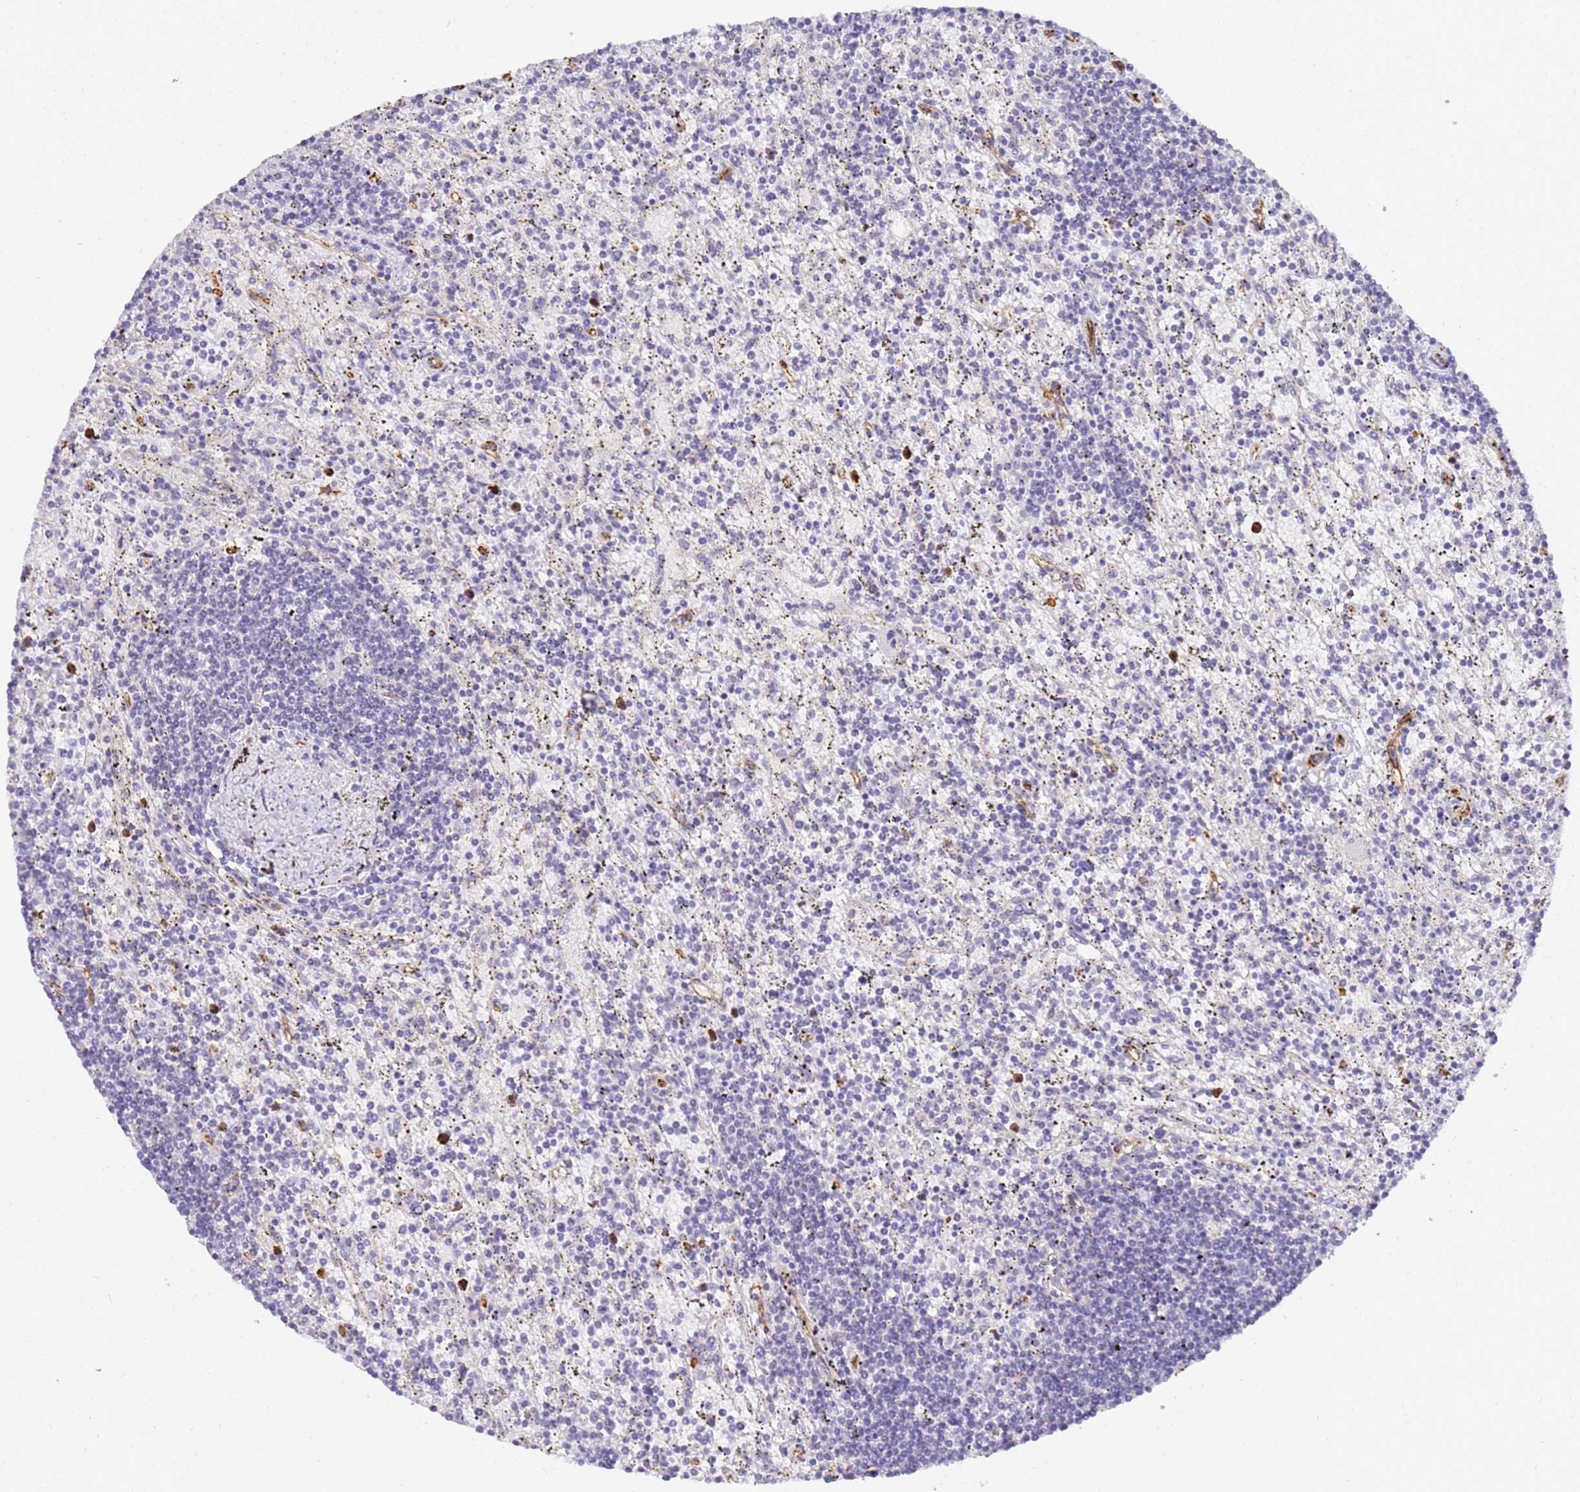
{"staining": {"intensity": "negative", "quantity": "none", "location": "none"}, "tissue": "lymphoma", "cell_type": "Tumor cells", "image_type": "cancer", "snomed": [{"axis": "morphology", "description": "Malignant lymphoma, non-Hodgkin's type, Low grade"}, {"axis": "topography", "description": "Spleen"}], "caption": "Immunohistochemistry (IHC) of lymphoma shows no staining in tumor cells. Brightfield microscopy of IHC stained with DAB (3,3'-diaminobenzidine) (brown) and hematoxylin (blue), captured at high magnification.", "gene": "GON4L", "patient": {"sex": "male", "age": 76}}